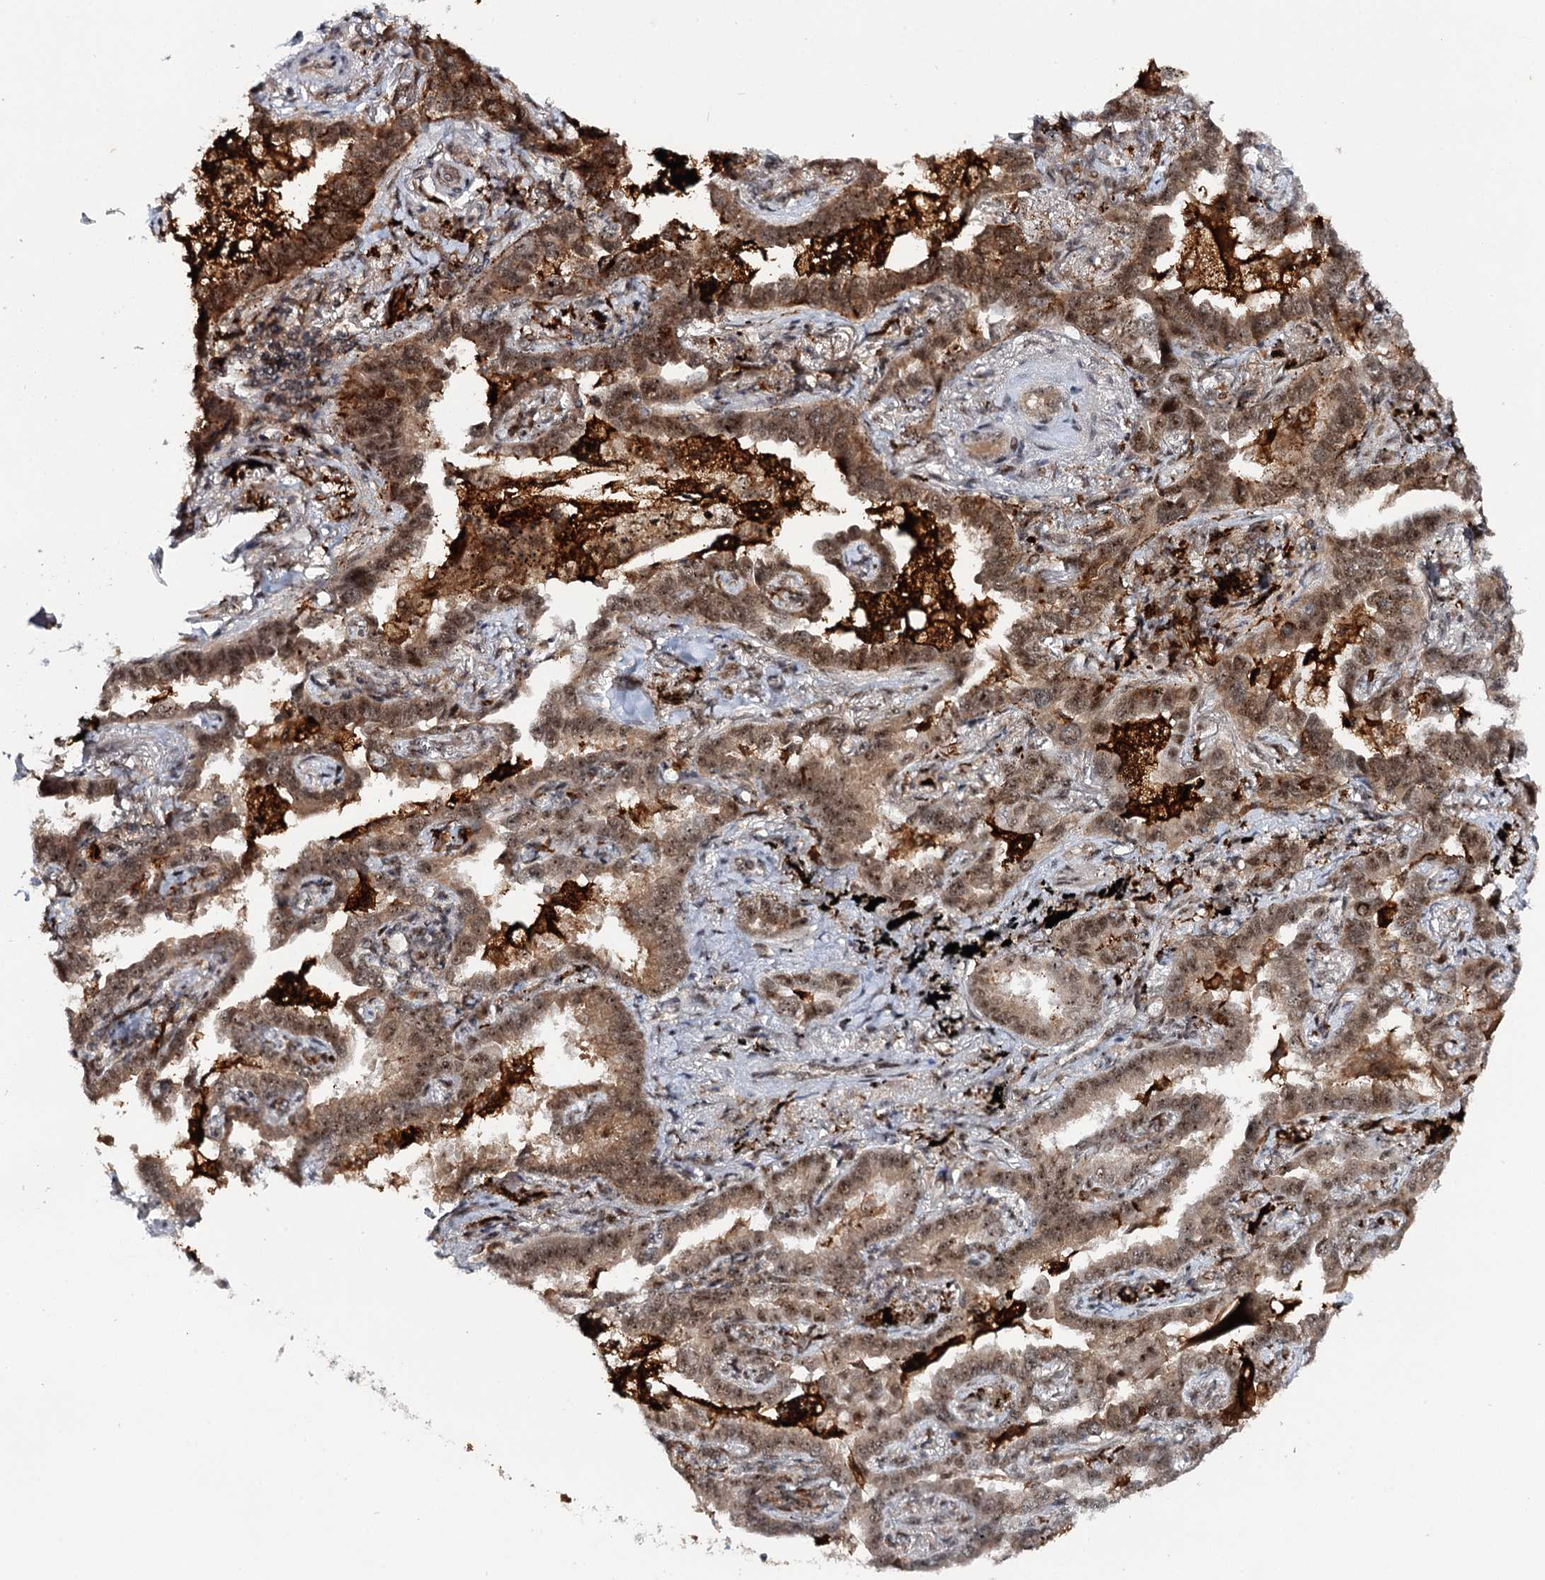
{"staining": {"intensity": "moderate", "quantity": ">75%", "location": "nuclear"}, "tissue": "lung cancer", "cell_type": "Tumor cells", "image_type": "cancer", "snomed": [{"axis": "morphology", "description": "Adenocarcinoma, NOS"}, {"axis": "topography", "description": "Lung"}], "caption": "Immunohistochemical staining of human lung adenocarcinoma shows medium levels of moderate nuclear positivity in about >75% of tumor cells.", "gene": "BUD13", "patient": {"sex": "male", "age": 67}}